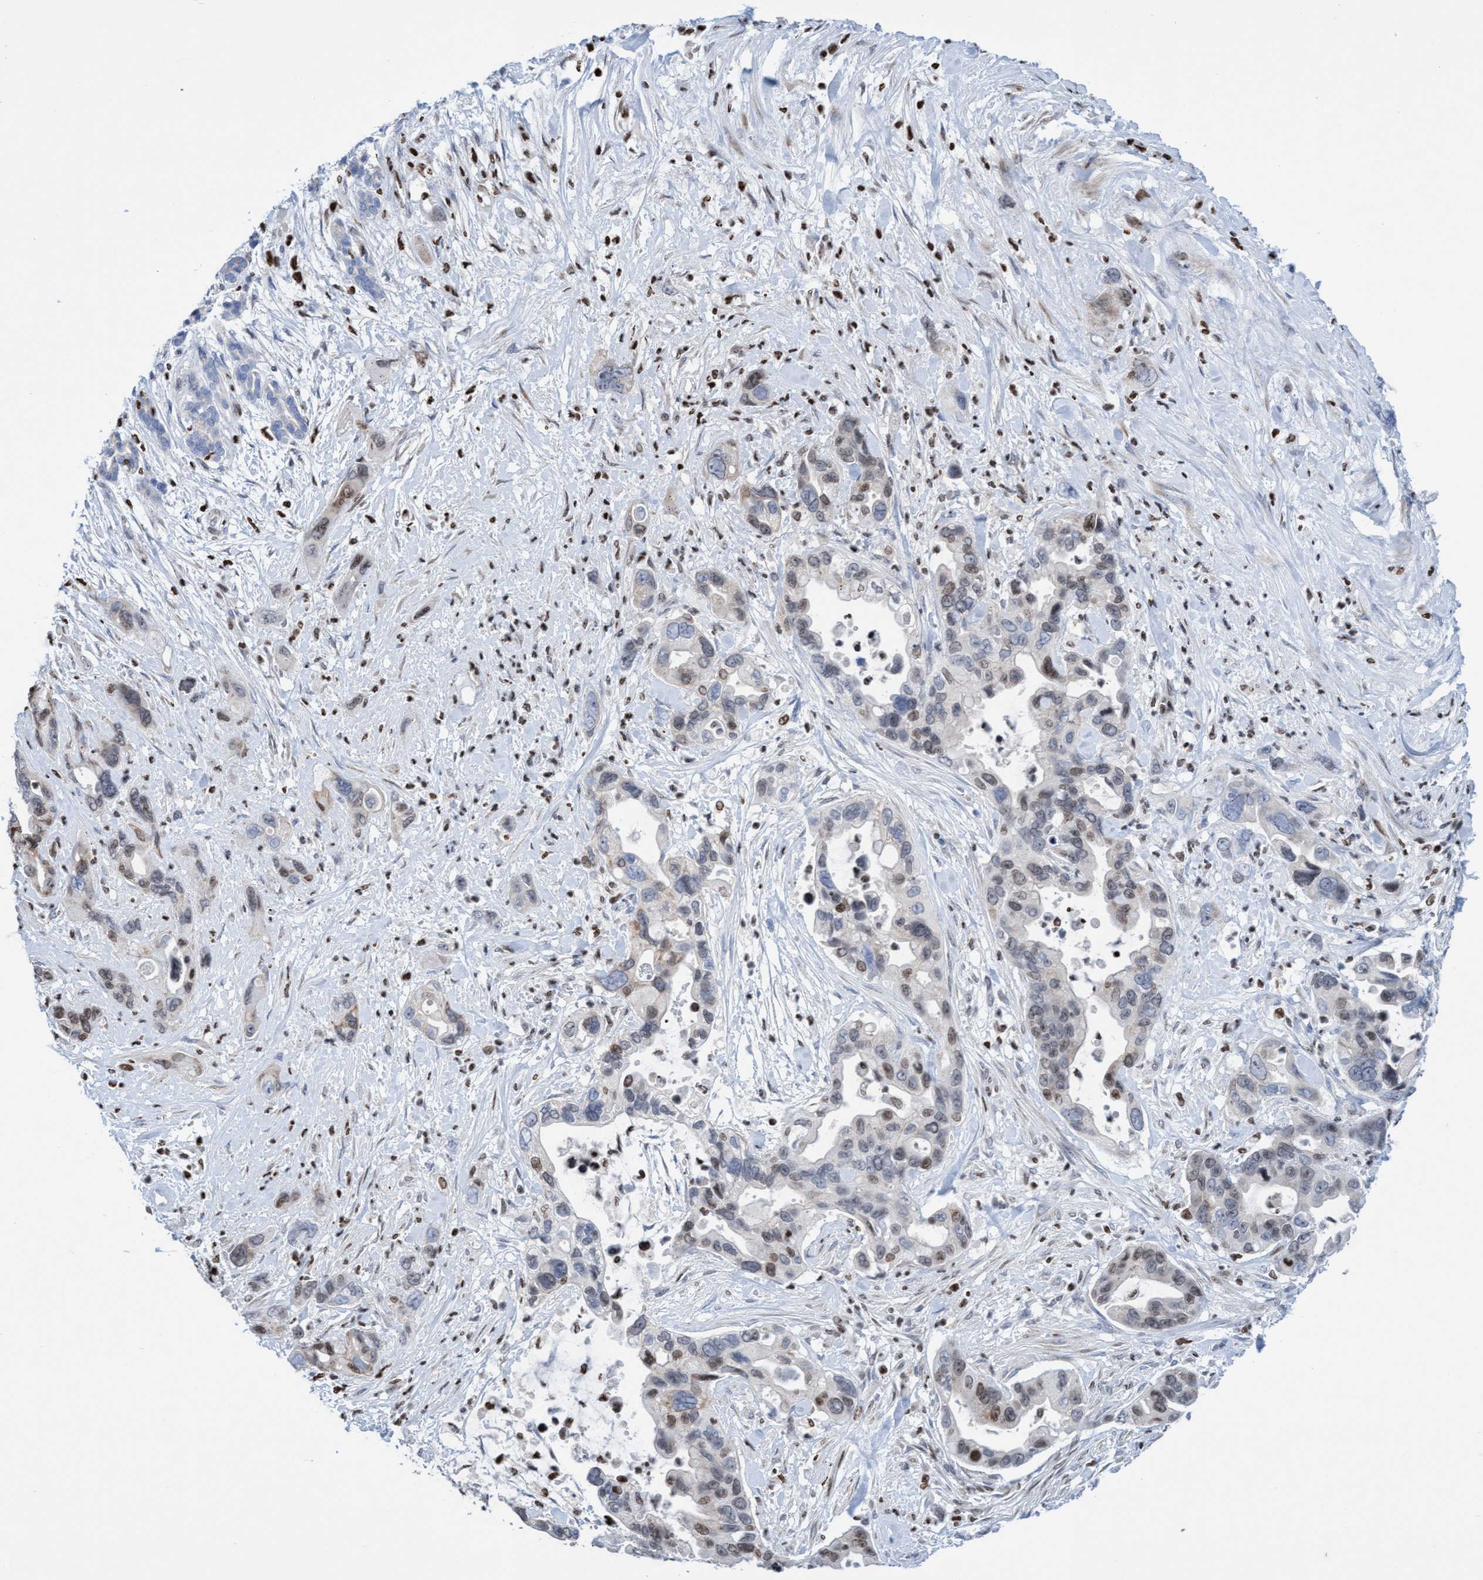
{"staining": {"intensity": "moderate", "quantity": "25%-75%", "location": "nuclear"}, "tissue": "pancreatic cancer", "cell_type": "Tumor cells", "image_type": "cancer", "snomed": [{"axis": "morphology", "description": "Adenocarcinoma, NOS"}, {"axis": "topography", "description": "Pancreas"}], "caption": "Immunohistochemistry (IHC) (DAB (3,3'-diaminobenzidine)) staining of pancreatic cancer exhibits moderate nuclear protein staining in about 25%-75% of tumor cells.", "gene": "CBX2", "patient": {"sex": "female", "age": 70}}